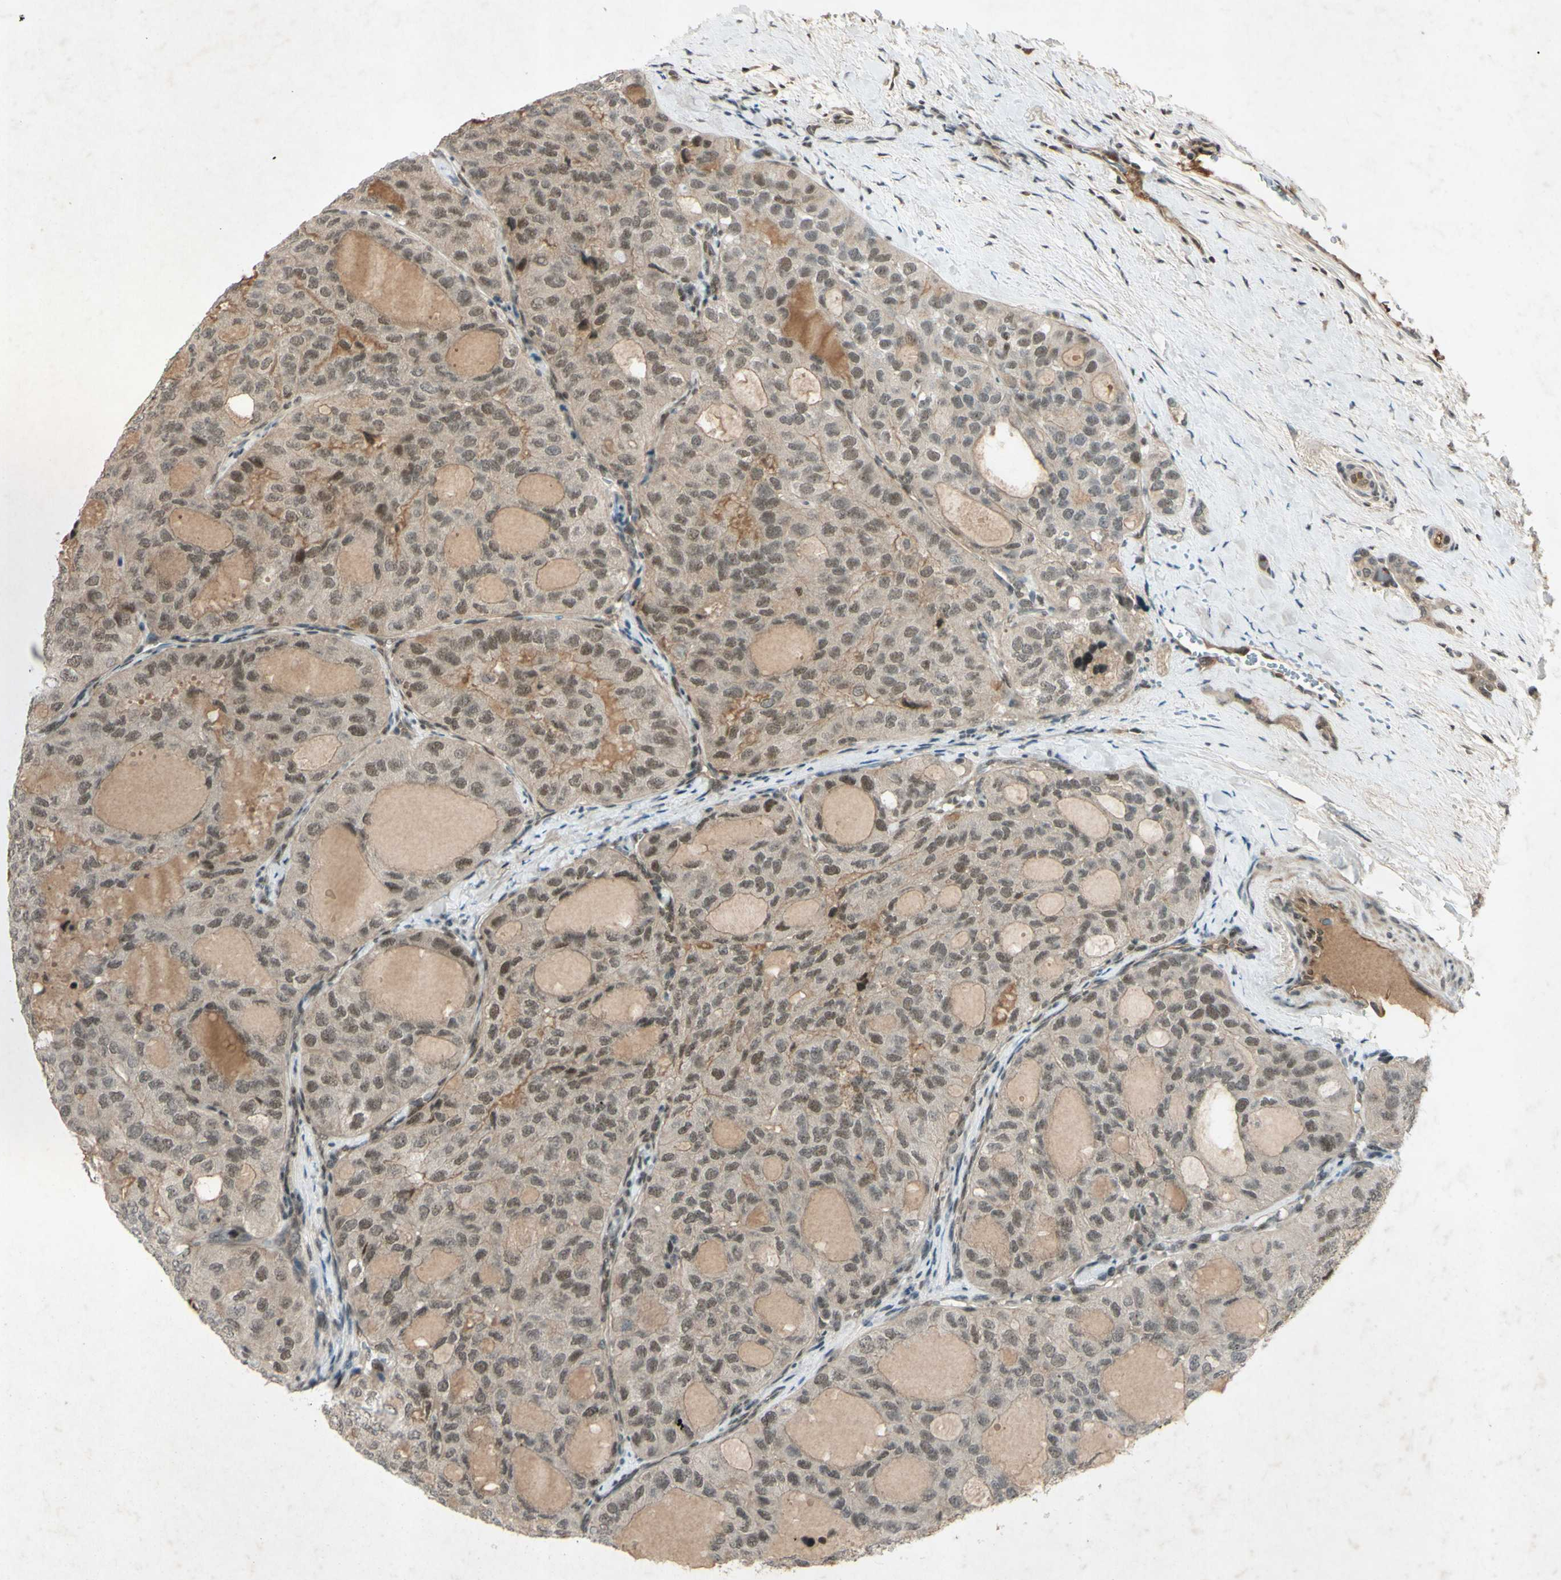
{"staining": {"intensity": "weak", "quantity": ">75%", "location": "cytoplasmic/membranous,nuclear"}, "tissue": "thyroid cancer", "cell_type": "Tumor cells", "image_type": "cancer", "snomed": [{"axis": "morphology", "description": "Follicular adenoma carcinoma, NOS"}, {"axis": "topography", "description": "Thyroid gland"}], "caption": "Immunohistochemistry (IHC) of thyroid cancer displays low levels of weak cytoplasmic/membranous and nuclear positivity in approximately >75% of tumor cells. (brown staining indicates protein expression, while blue staining denotes nuclei).", "gene": "SNW1", "patient": {"sex": "male", "age": 75}}